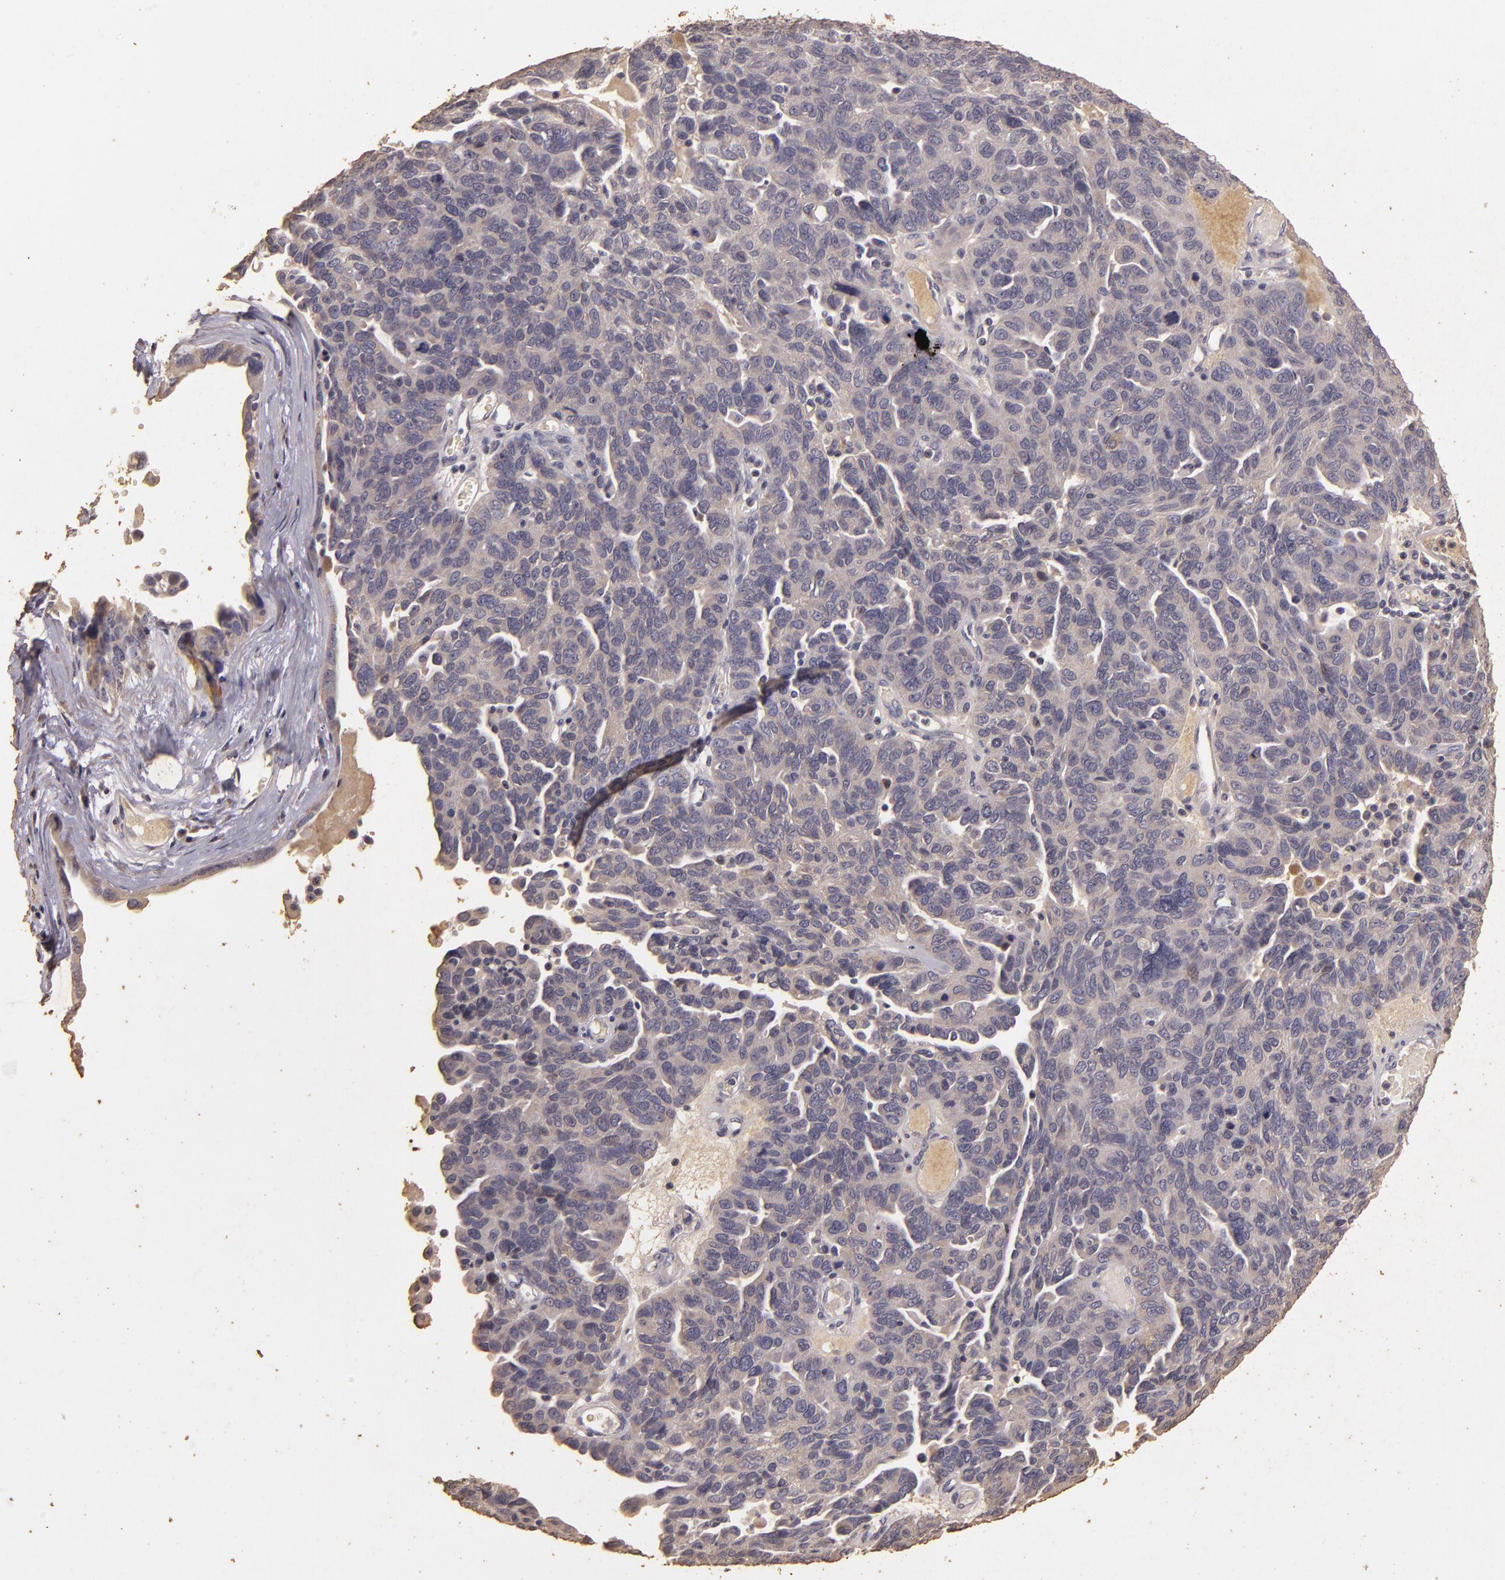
{"staining": {"intensity": "weak", "quantity": ">75%", "location": "cytoplasmic/membranous"}, "tissue": "ovarian cancer", "cell_type": "Tumor cells", "image_type": "cancer", "snomed": [{"axis": "morphology", "description": "Cystadenocarcinoma, serous, NOS"}, {"axis": "topography", "description": "Ovary"}], "caption": "High-magnification brightfield microscopy of serous cystadenocarcinoma (ovarian) stained with DAB (brown) and counterstained with hematoxylin (blue). tumor cells exhibit weak cytoplasmic/membranous positivity is identified in approximately>75% of cells. Using DAB (brown) and hematoxylin (blue) stains, captured at high magnification using brightfield microscopy.", "gene": "BCL2L13", "patient": {"sex": "female", "age": 64}}